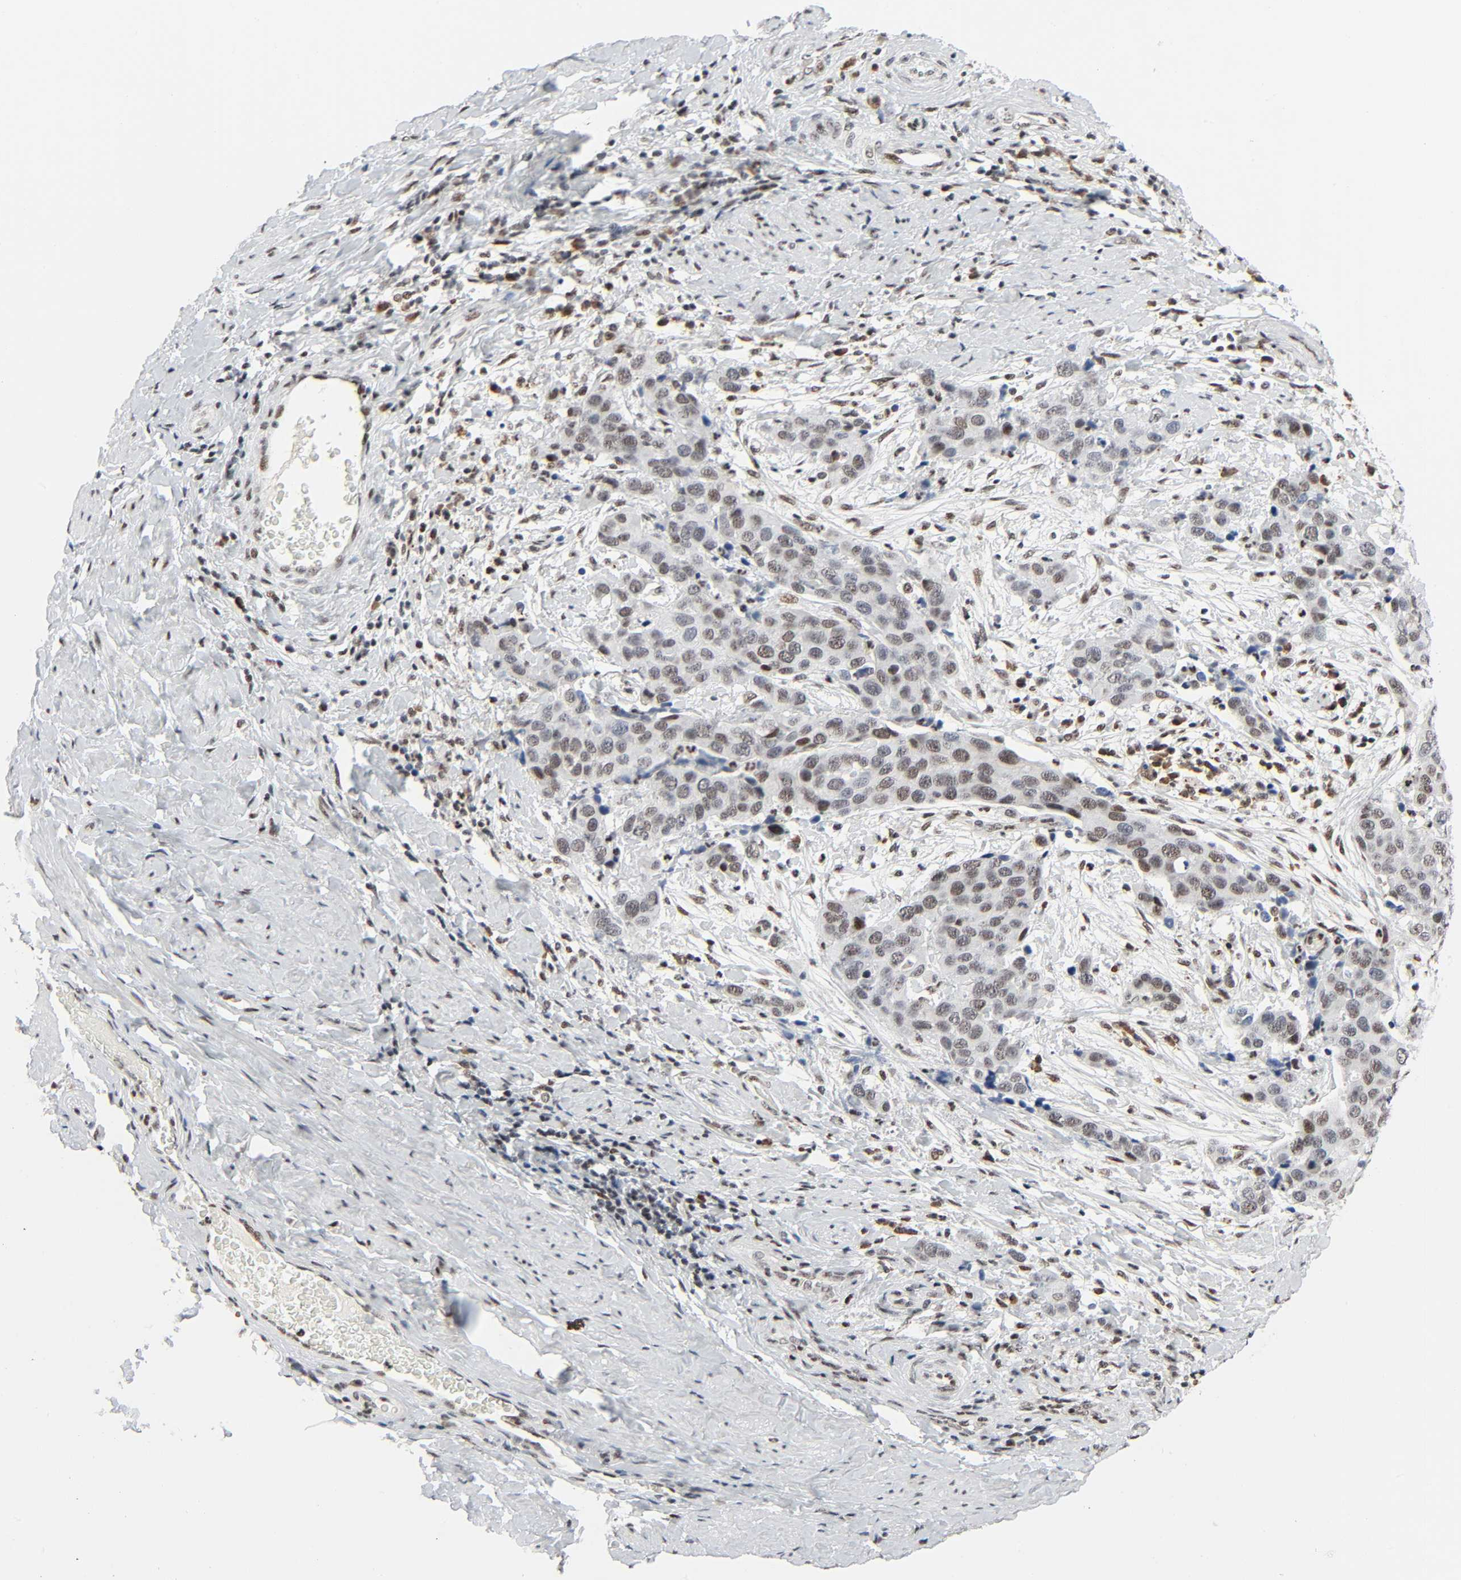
{"staining": {"intensity": "weak", "quantity": ">75%", "location": "nuclear"}, "tissue": "cervical cancer", "cell_type": "Tumor cells", "image_type": "cancer", "snomed": [{"axis": "morphology", "description": "Squamous cell carcinoma, NOS"}, {"axis": "topography", "description": "Cervix"}], "caption": "Cervical squamous cell carcinoma tissue exhibits weak nuclear staining in approximately >75% of tumor cells Ihc stains the protein in brown and the nuclei are stained blue.", "gene": "CREBBP", "patient": {"sex": "female", "age": 39}}